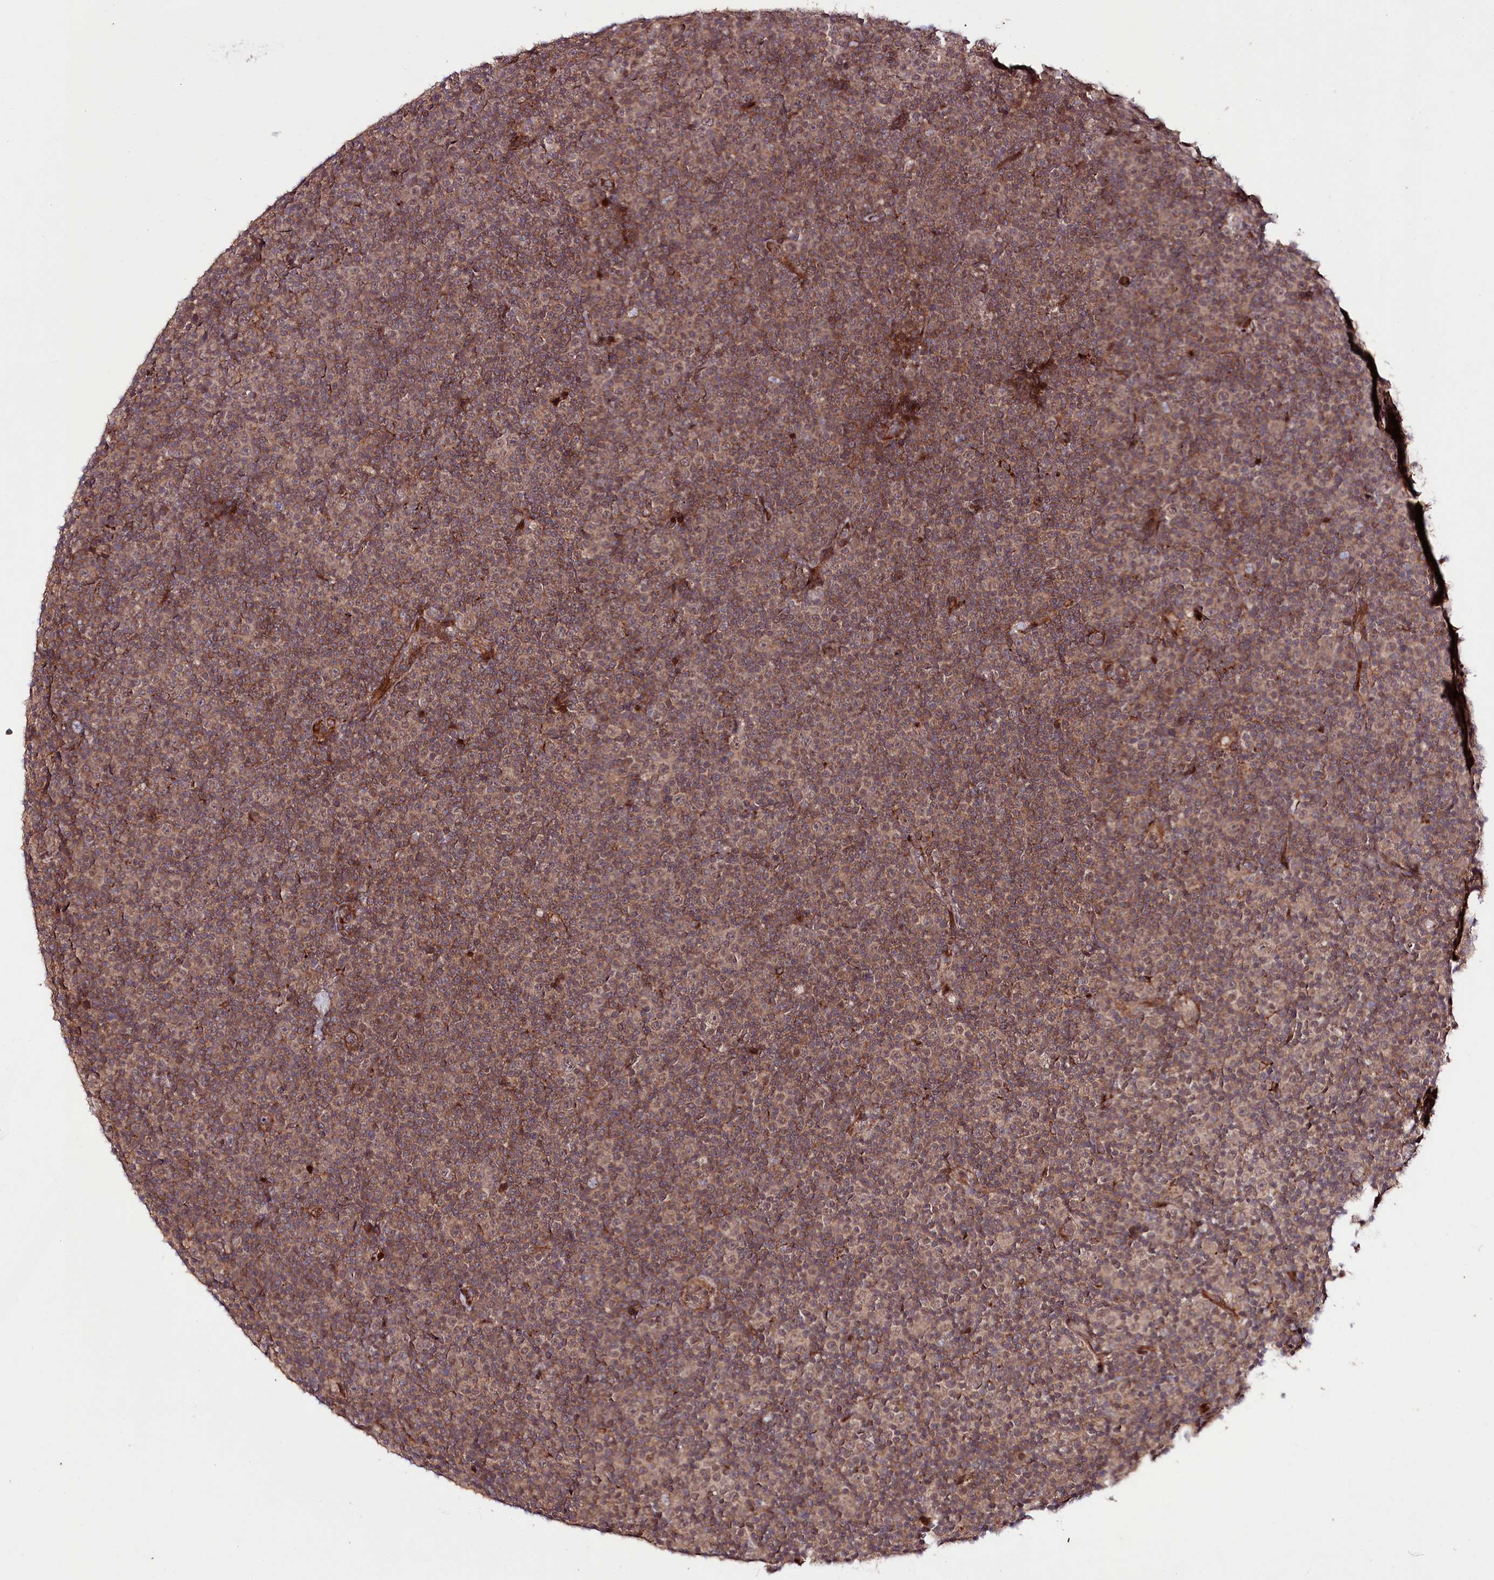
{"staining": {"intensity": "moderate", "quantity": "25%-75%", "location": "cytoplasmic/membranous"}, "tissue": "lymphoma", "cell_type": "Tumor cells", "image_type": "cancer", "snomed": [{"axis": "morphology", "description": "Malignant lymphoma, non-Hodgkin's type, Low grade"}, {"axis": "topography", "description": "Lymph node"}], "caption": "Immunohistochemistry photomicrograph of lymphoma stained for a protein (brown), which shows medium levels of moderate cytoplasmic/membranous positivity in about 25%-75% of tumor cells.", "gene": "PHLDB1", "patient": {"sex": "female", "age": 67}}